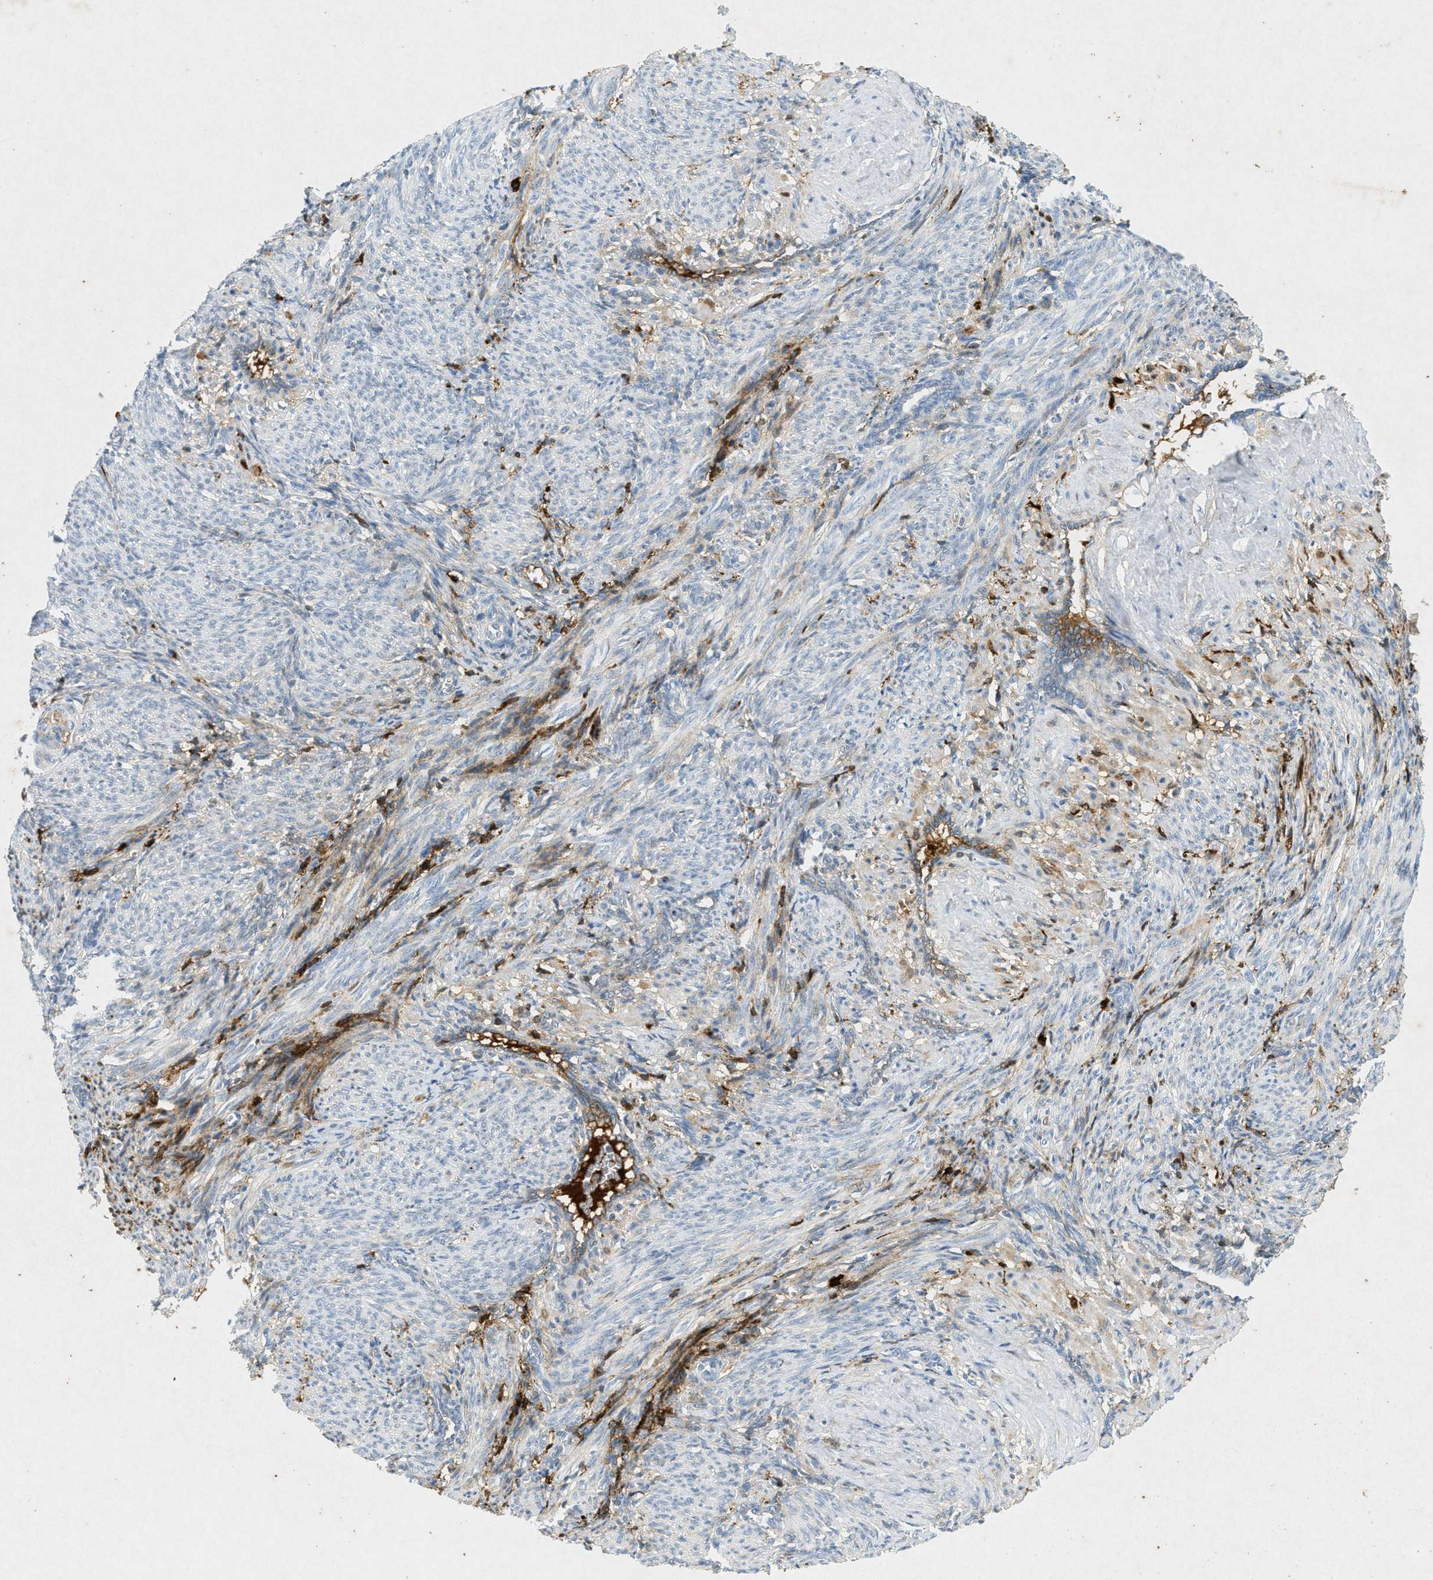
{"staining": {"intensity": "weak", "quantity": "25%-75%", "location": "cytoplasmic/membranous"}, "tissue": "smooth muscle", "cell_type": "Smooth muscle cells", "image_type": "normal", "snomed": [{"axis": "morphology", "description": "Normal tissue, NOS"}, {"axis": "topography", "description": "Endometrium"}], "caption": "Protein staining displays weak cytoplasmic/membranous positivity in approximately 25%-75% of smooth muscle cells in benign smooth muscle.", "gene": "F2", "patient": {"sex": "female", "age": 33}}